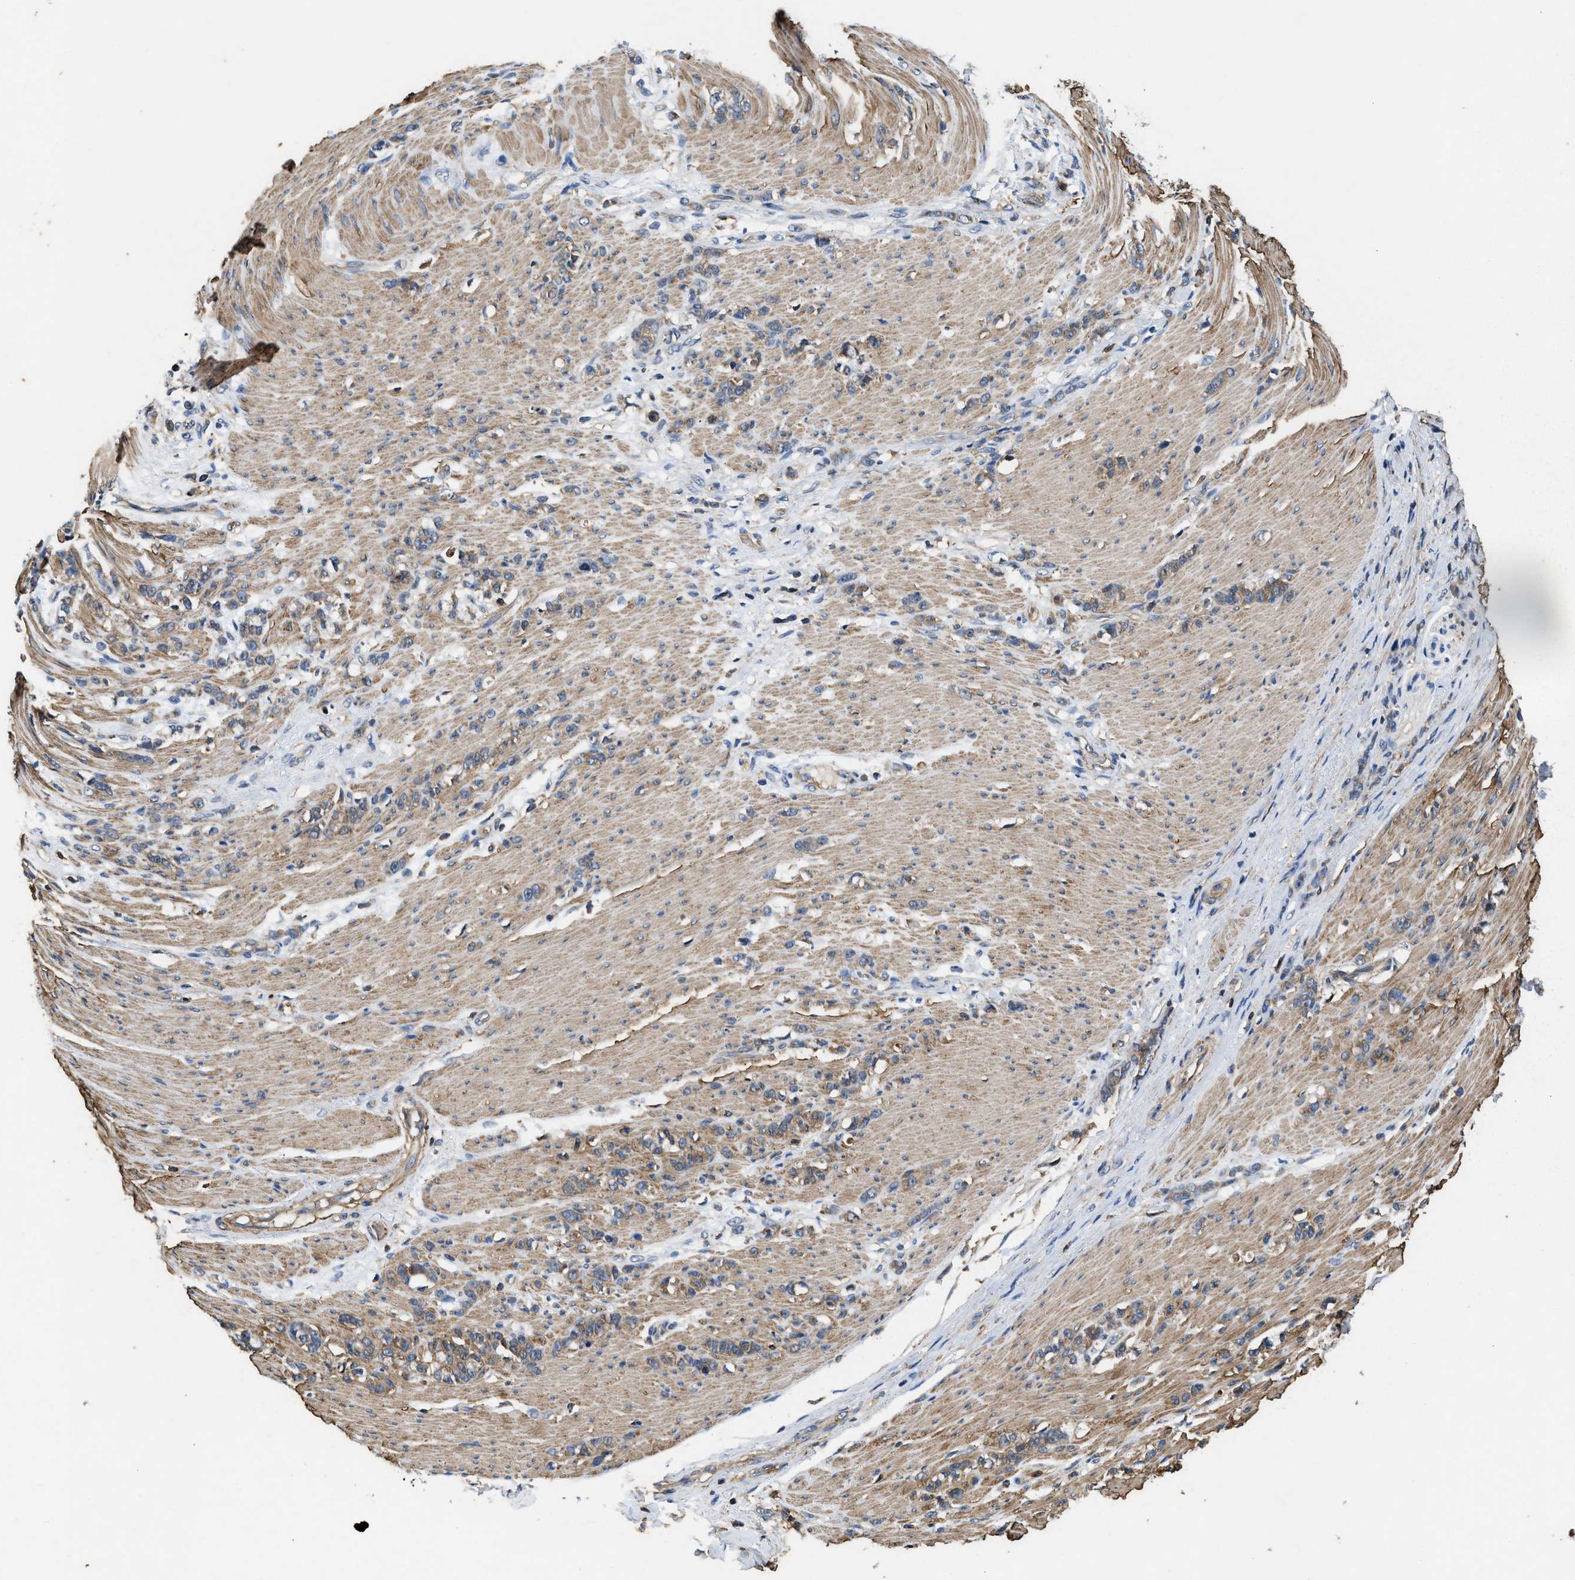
{"staining": {"intensity": "weak", "quantity": ">75%", "location": "cytoplasmic/membranous"}, "tissue": "stomach cancer", "cell_type": "Tumor cells", "image_type": "cancer", "snomed": [{"axis": "morphology", "description": "Adenocarcinoma, NOS"}, {"axis": "topography", "description": "Stomach, lower"}], "caption": "Weak cytoplasmic/membranous protein staining is present in approximately >75% of tumor cells in stomach cancer.", "gene": "LINGO2", "patient": {"sex": "male", "age": 88}}